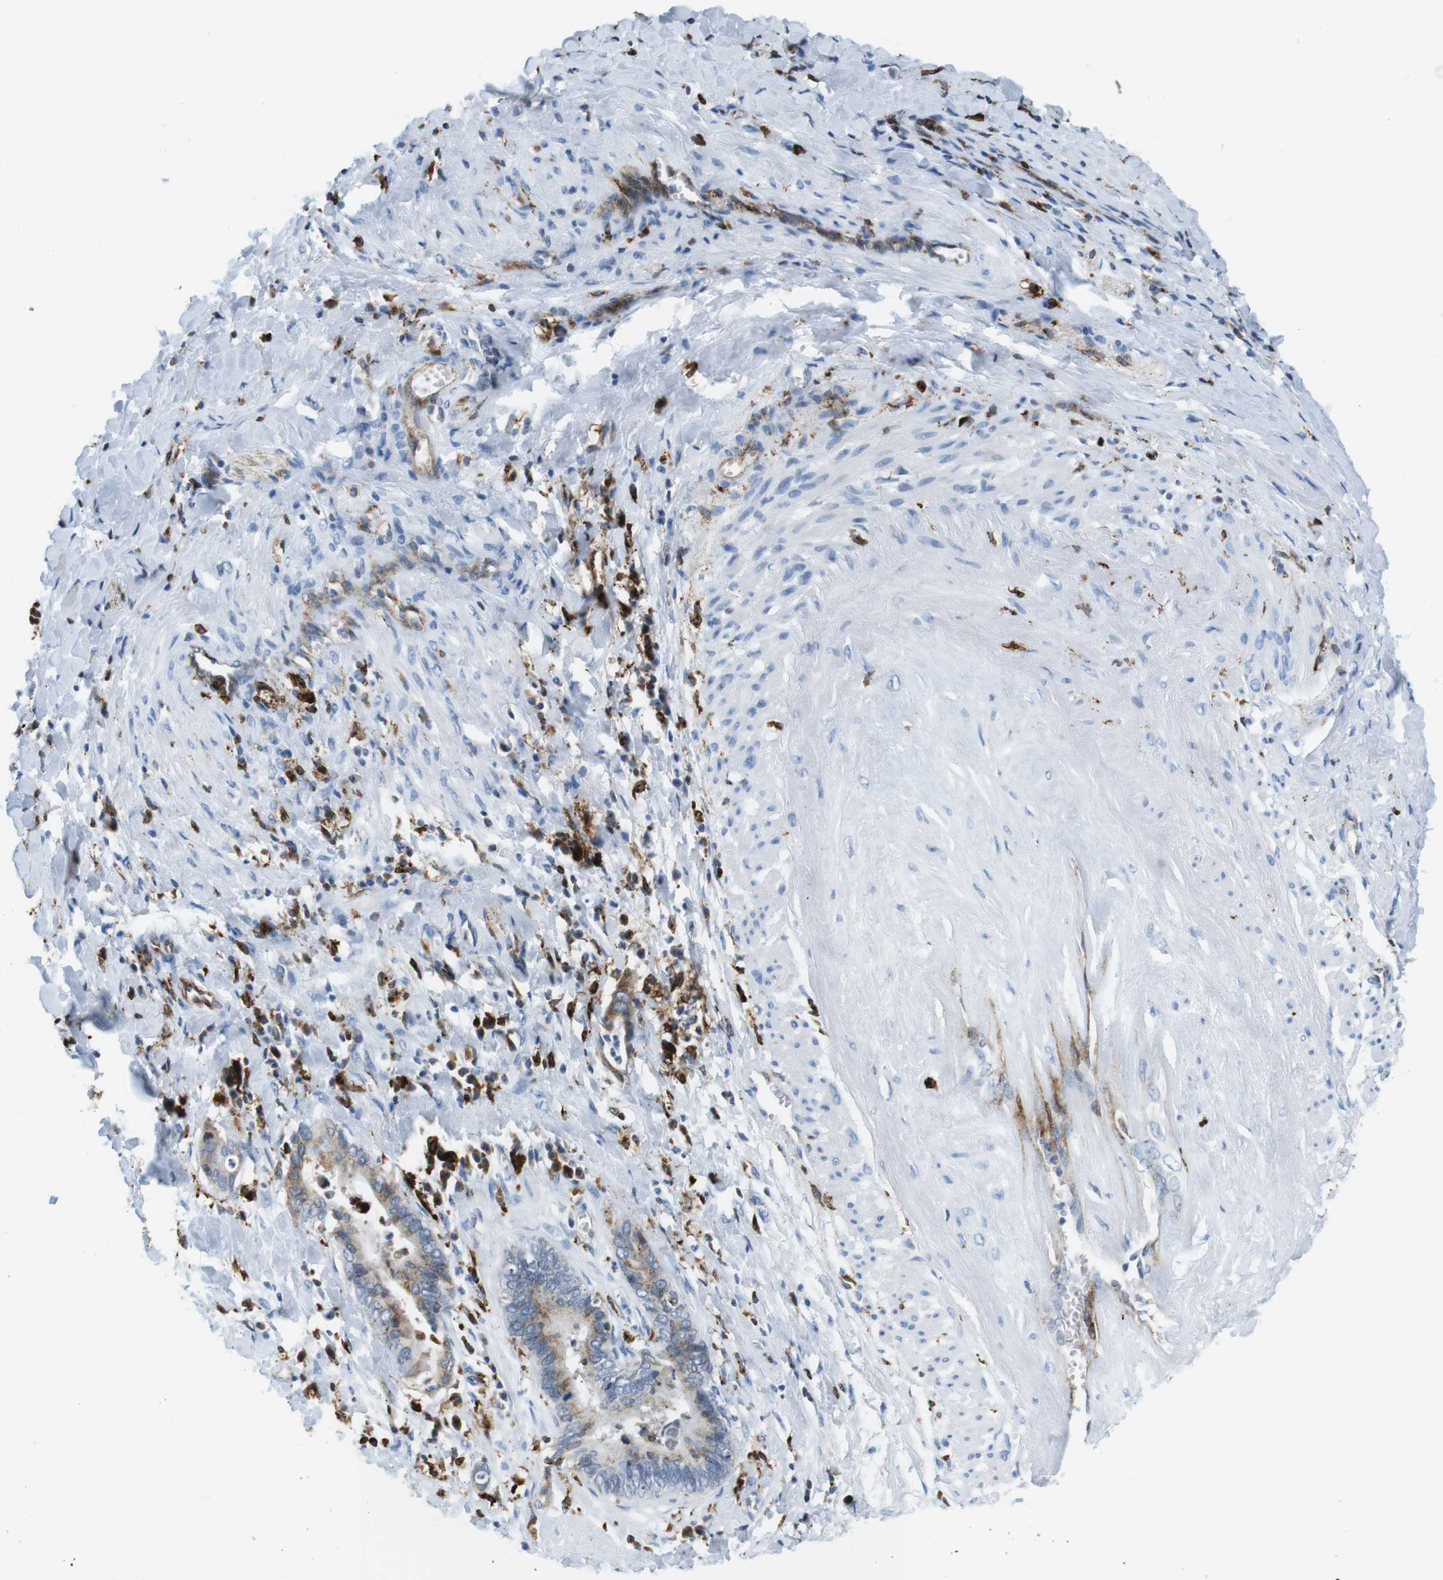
{"staining": {"intensity": "weak", "quantity": "<25%", "location": "cytoplasmic/membranous"}, "tissue": "cervical cancer", "cell_type": "Tumor cells", "image_type": "cancer", "snomed": [{"axis": "morphology", "description": "Adenocarcinoma, NOS"}, {"axis": "topography", "description": "Cervix"}], "caption": "Tumor cells show no significant protein staining in adenocarcinoma (cervical).", "gene": "CIITA", "patient": {"sex": "female", "age": 44}}